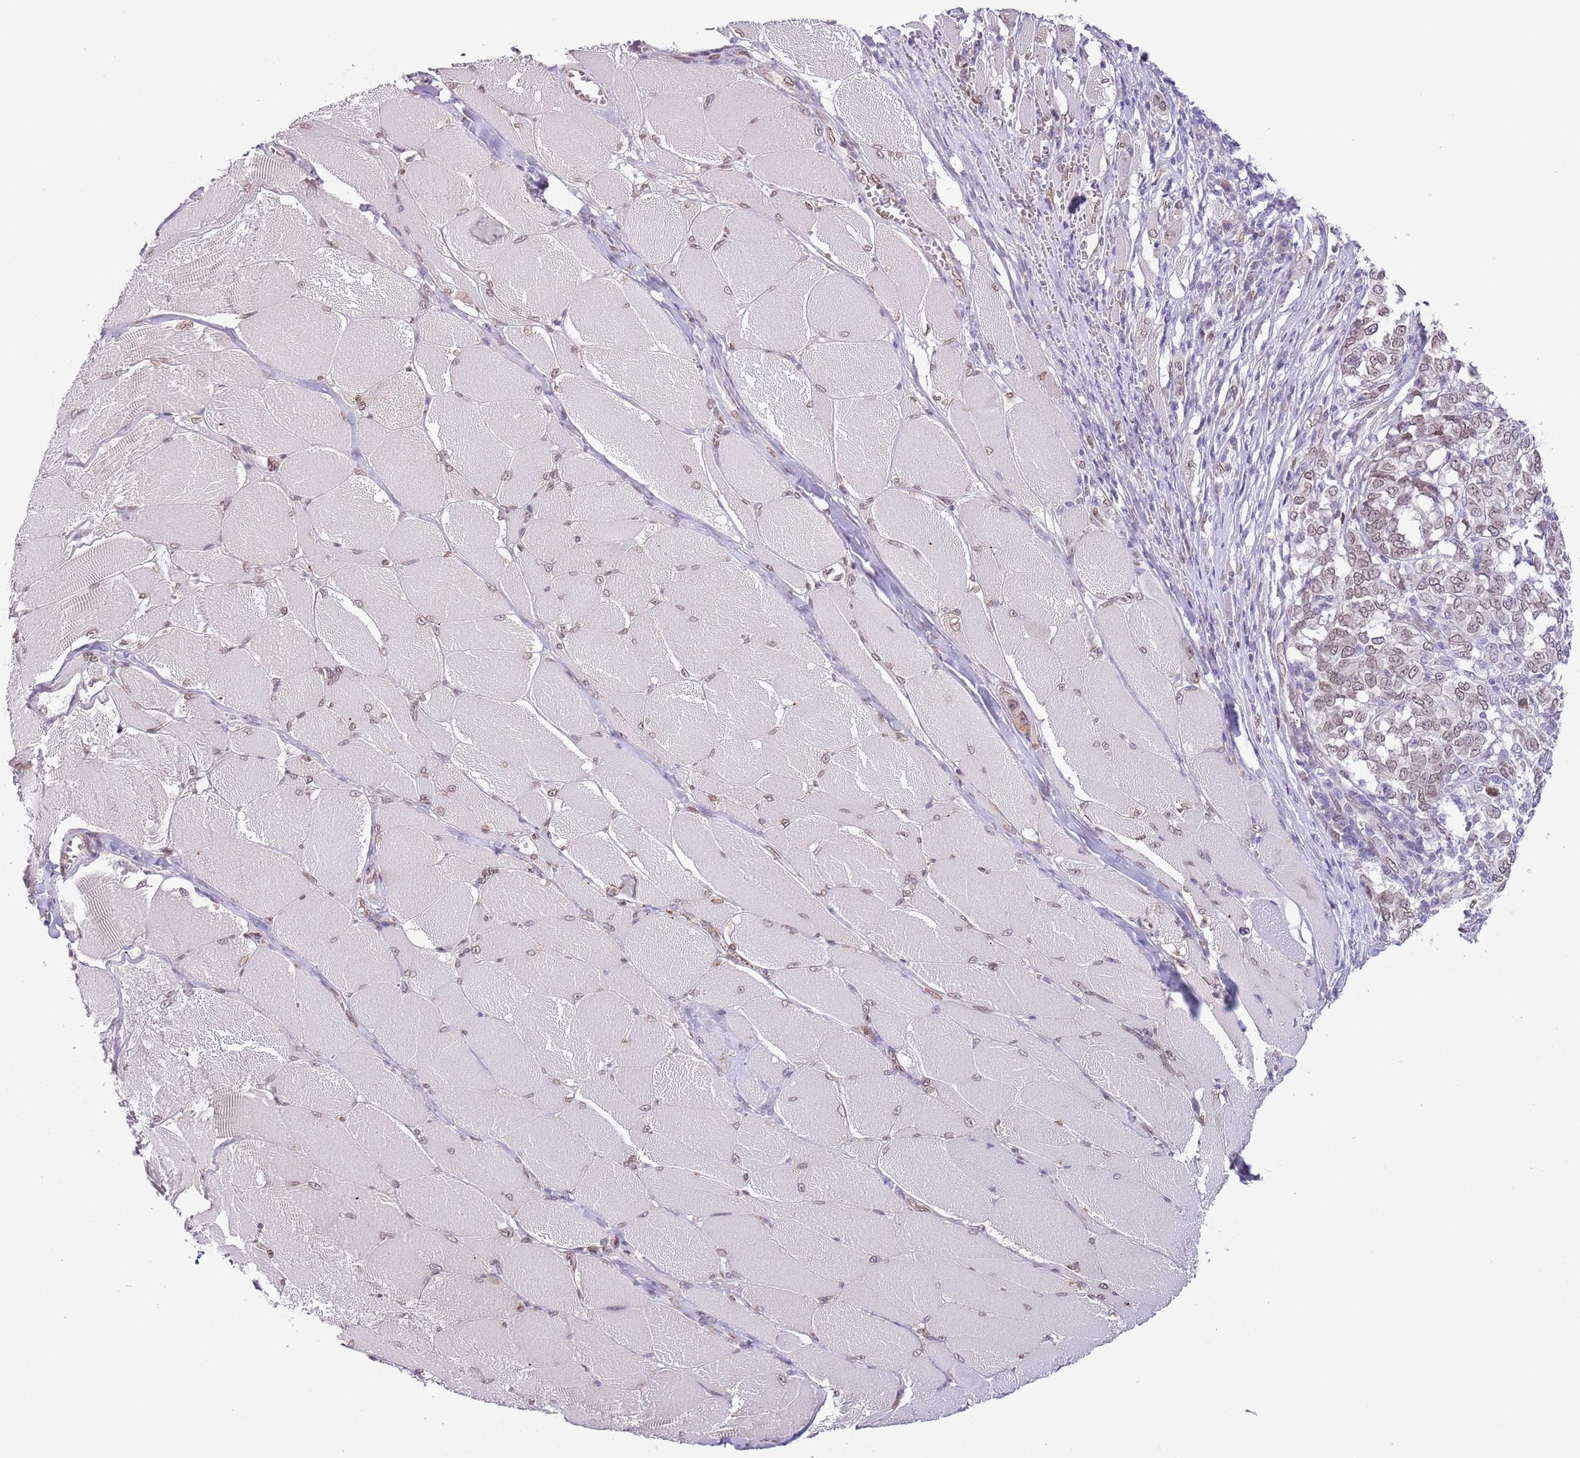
{"staining": {"intensity": "weak", "quantity": ">75%", "location": "cytoplasmic/membranous,nuclear"}, "tissue": "melanoma", "cell_type": "Tumor cells", "image_type": "cancer", "snomed": [{"axis": "morphology", "description": "Malignant melanoma, NOS"}, {"axis": "topography", "description": "Skin"}], "caption": "This micrograph reveals malignant melanoma stained with IHC to label a protein in brown. The cytoplasmic/membranous and nuclear of tumor cells show weak positivity for the protein. Nuclei are counter-stained blue.", "gene": "ZGLP1", "patient": {"sex": "female", "age": 72}}